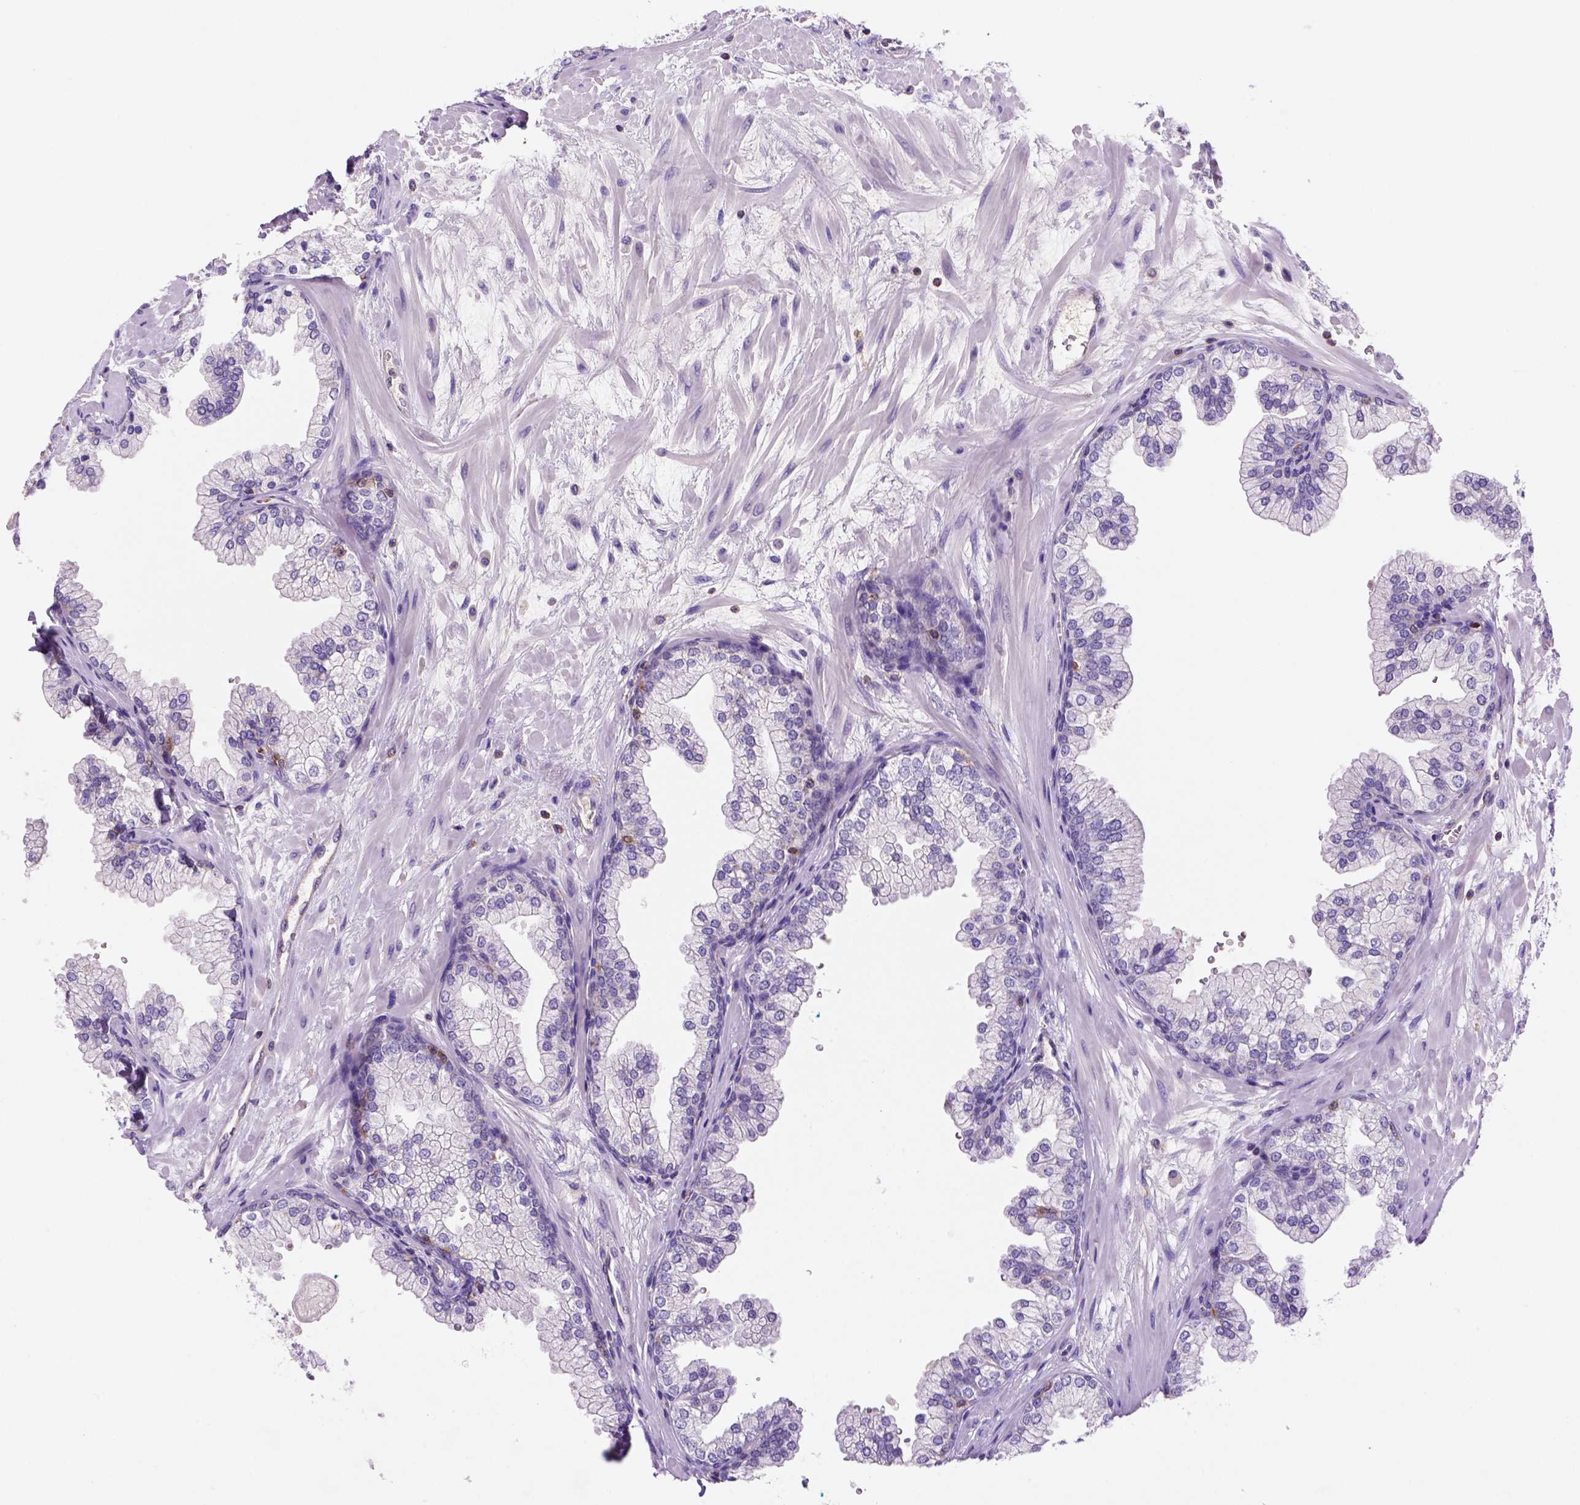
{"staining": {"intensity": "negative", "quantity": "none", "location": "none"}, "tissue": "prostate", "cell_type": "Glandular cells", "image_type": "normal", "snomed": [{"axis": "morphology", "description": "Normal tissue, NOS"}, {"axis": "topography", "description": "Prostate"}, {"axis": "topography", "description": "Peripheral nerve tissue"}], "caption": "Glandular cells are negative for protein expression in unremarkable human prostate. (DAB immunohistochemistry visualized using brightfield microscopy, high magnification).", "gene": "INPP5D", "patient": {"sex": "male", "age": 61}}